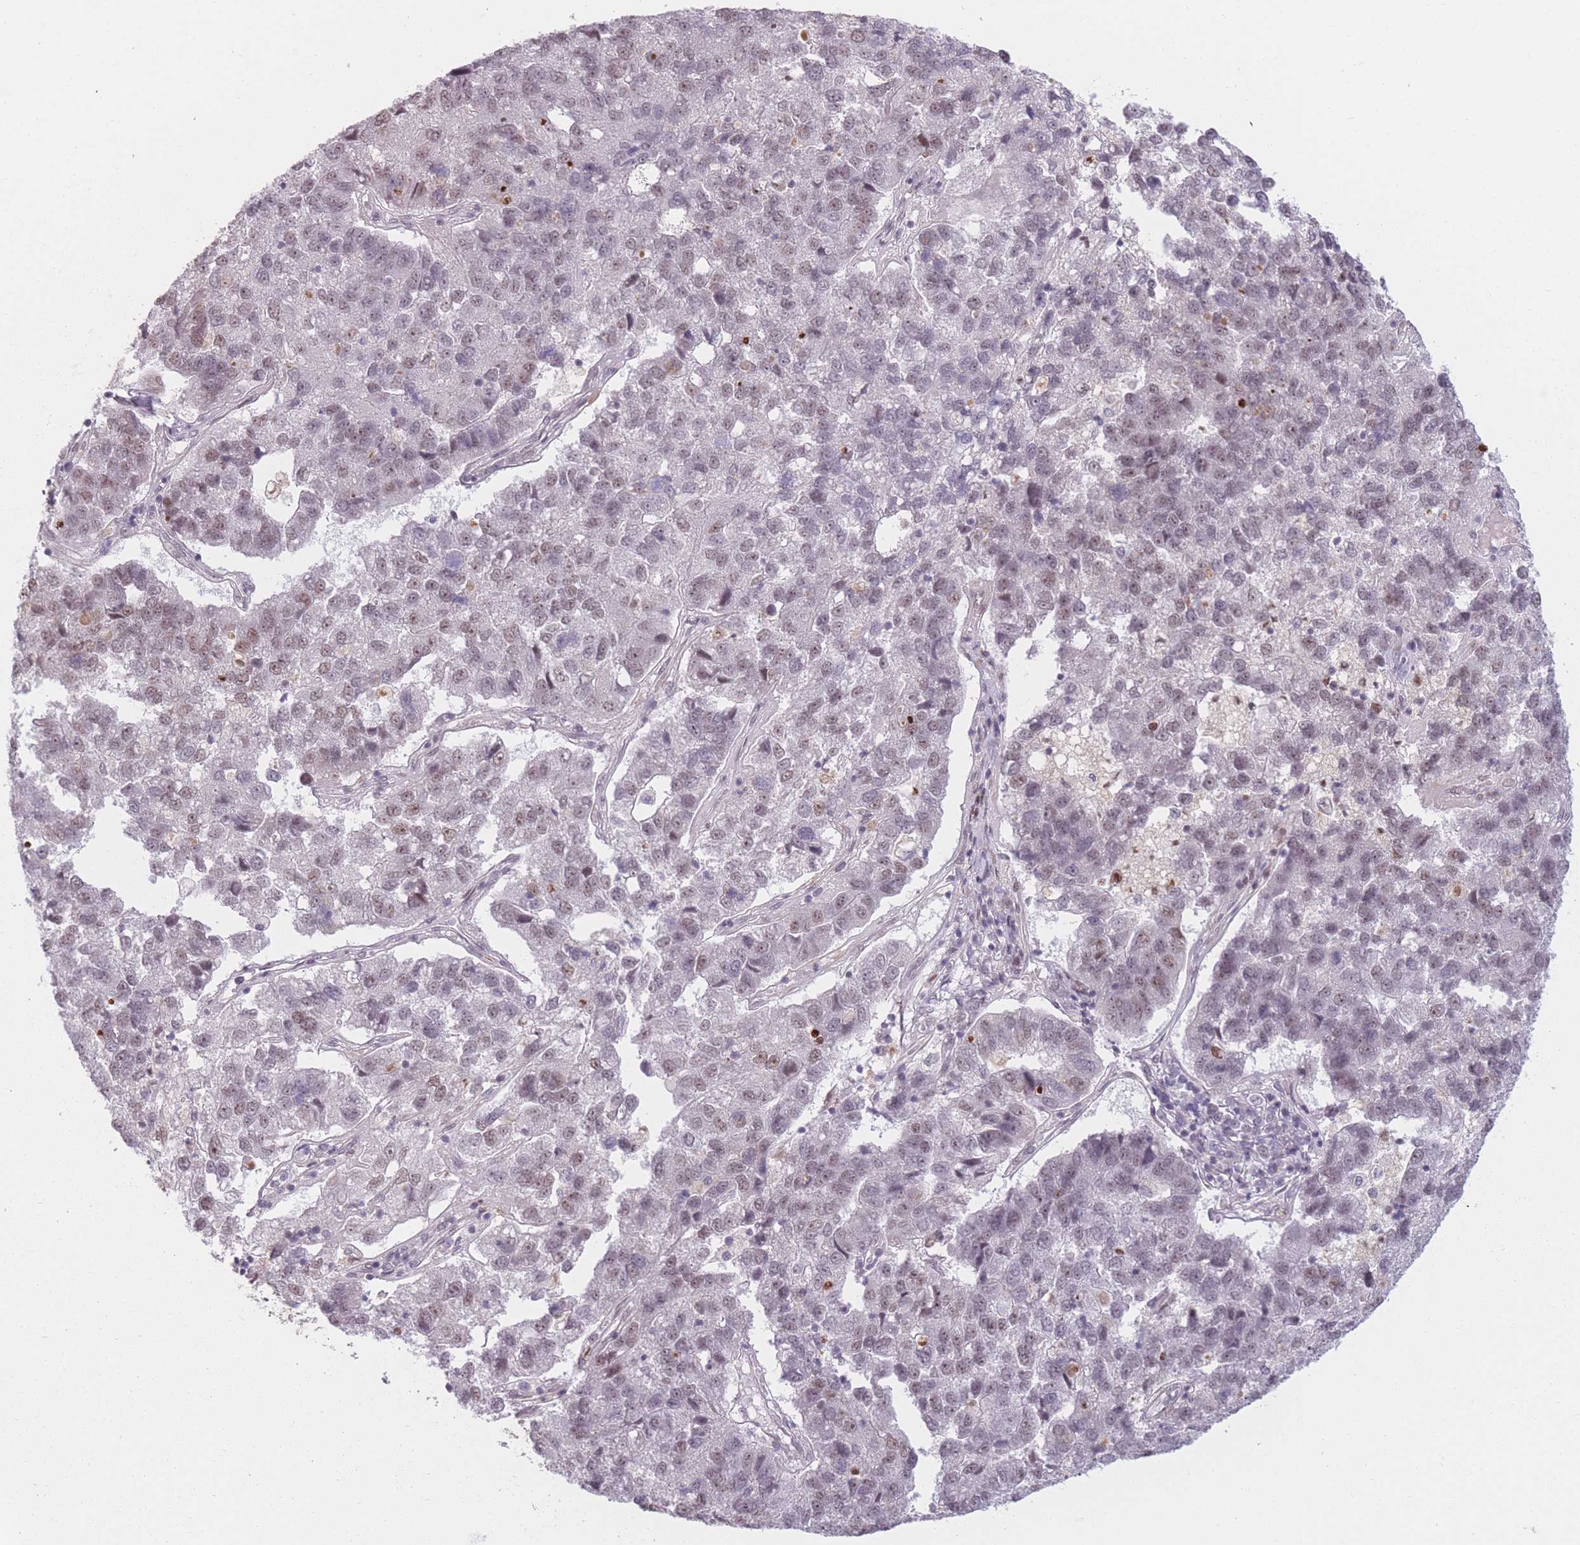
{"staining": {"intensity": "weak", "quantity": "25%-75%", "location": "nuclear"}, "tissue": "pancreatic cancer", "cell_type": "Tumor cells", "image_type": "cancer", "snomed": [{"axis": "morphology", "description": "Adenocarcinoma, NOS"}, {"axis": "topography", "description": "Pancreas"}], "caption": "There is low levels of weak nuclear expression in tumor cells of pancreatic cancer, as demonstrated by immunohistochemical staining (brown color).", "gene": "SUPT6H", "patient": {"sex": "female", "age": 61}}